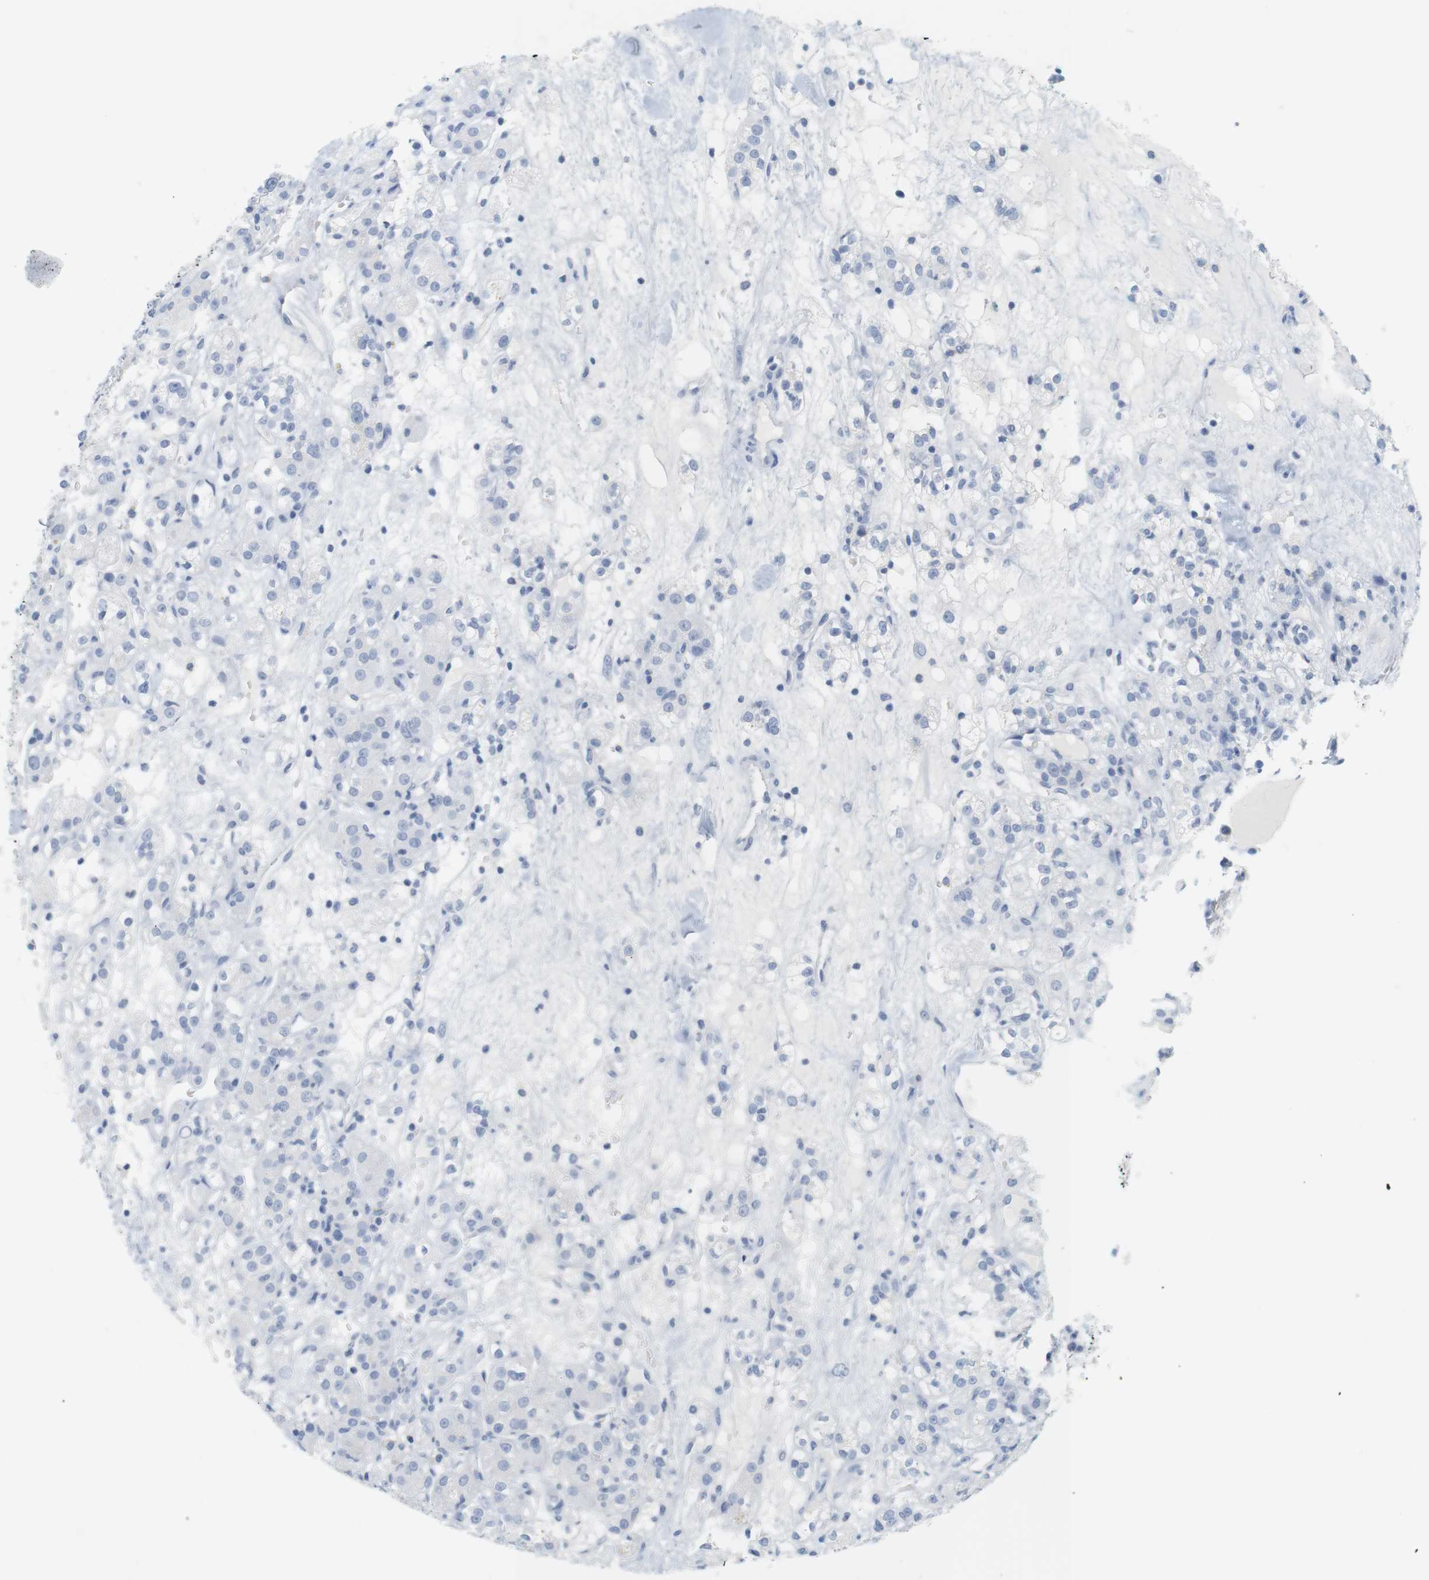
{"staining": {"intensity": "negative", "quantity": "none", "location": "none"}, "tissue": "renal cancer", "cell_type": "Tumor cells", "image_type": "cancer", "snomed": [{"axis": "morphology", "description": "Normal tissue, NOS"}, {"axis": "morphology", "description": "Adenocarcinoma, NOS"}, {"axis": "topography", "description": "Kidney"}], "caption": "DAB (3,3'-diaminobenzidine) immunohistochemical staining of human renal cancer exhibits no significant positivity in tumor cells.", "gene": "OPRM1", "patient": {"sex": "male", "age": 61}}